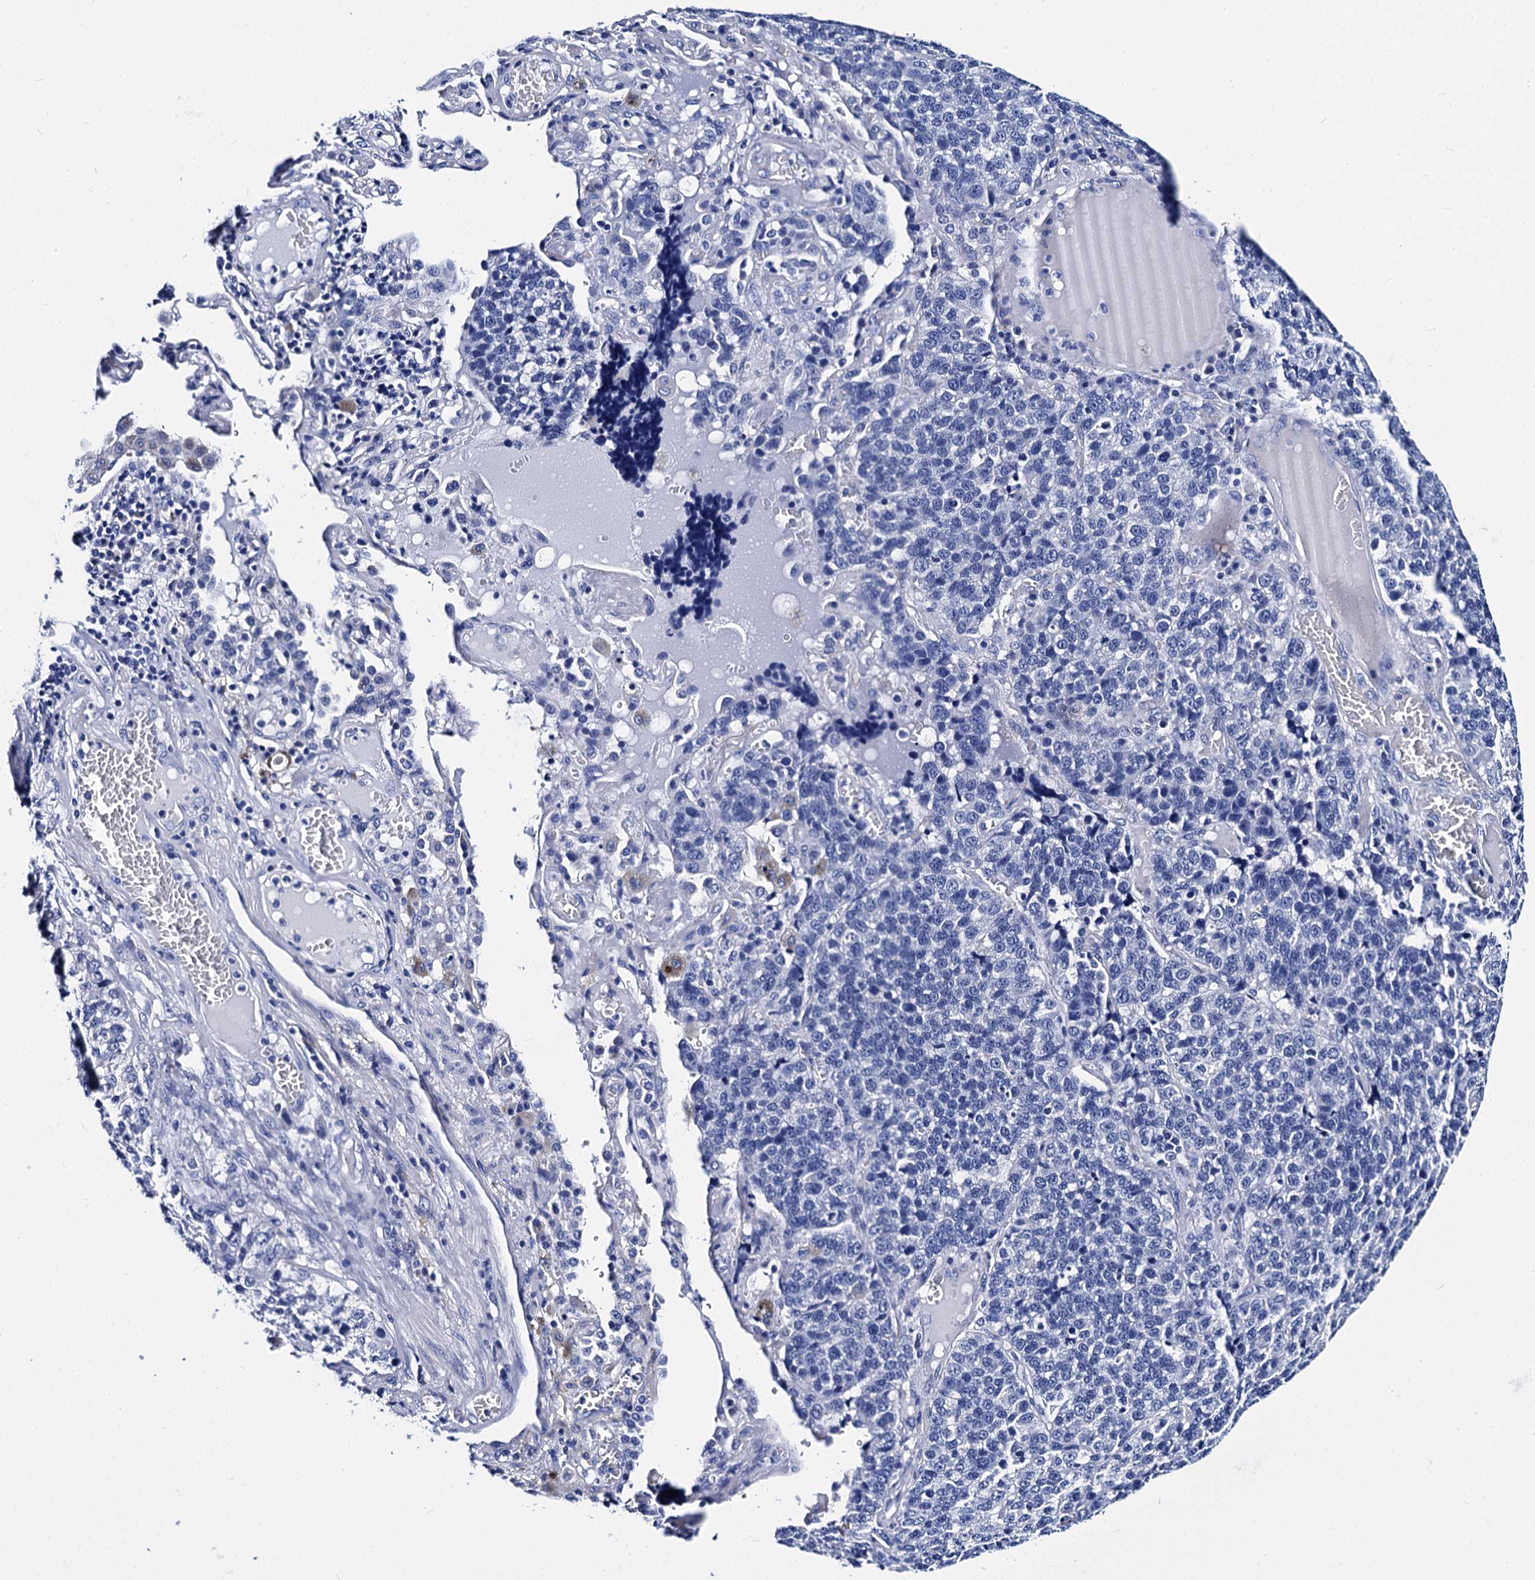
{"staining": {"intensity": "negative", "quantity": "none", "location": "none"}, "tissue": "lung cancer", "cell_type": "Tumor cells", "image_type": "cancer", "snomed": [{"axis": "morphology", "description": "Adenocarcinoma, NOS"}, {"axis": "topography", "description": "Lung"}], "caption": "Photomicrograph shows no protein staining in tumor cells of lung adenocarcinoma tissue.", "gene": "MYBPC3", "patient": {"sex": "male", "age": 49}}